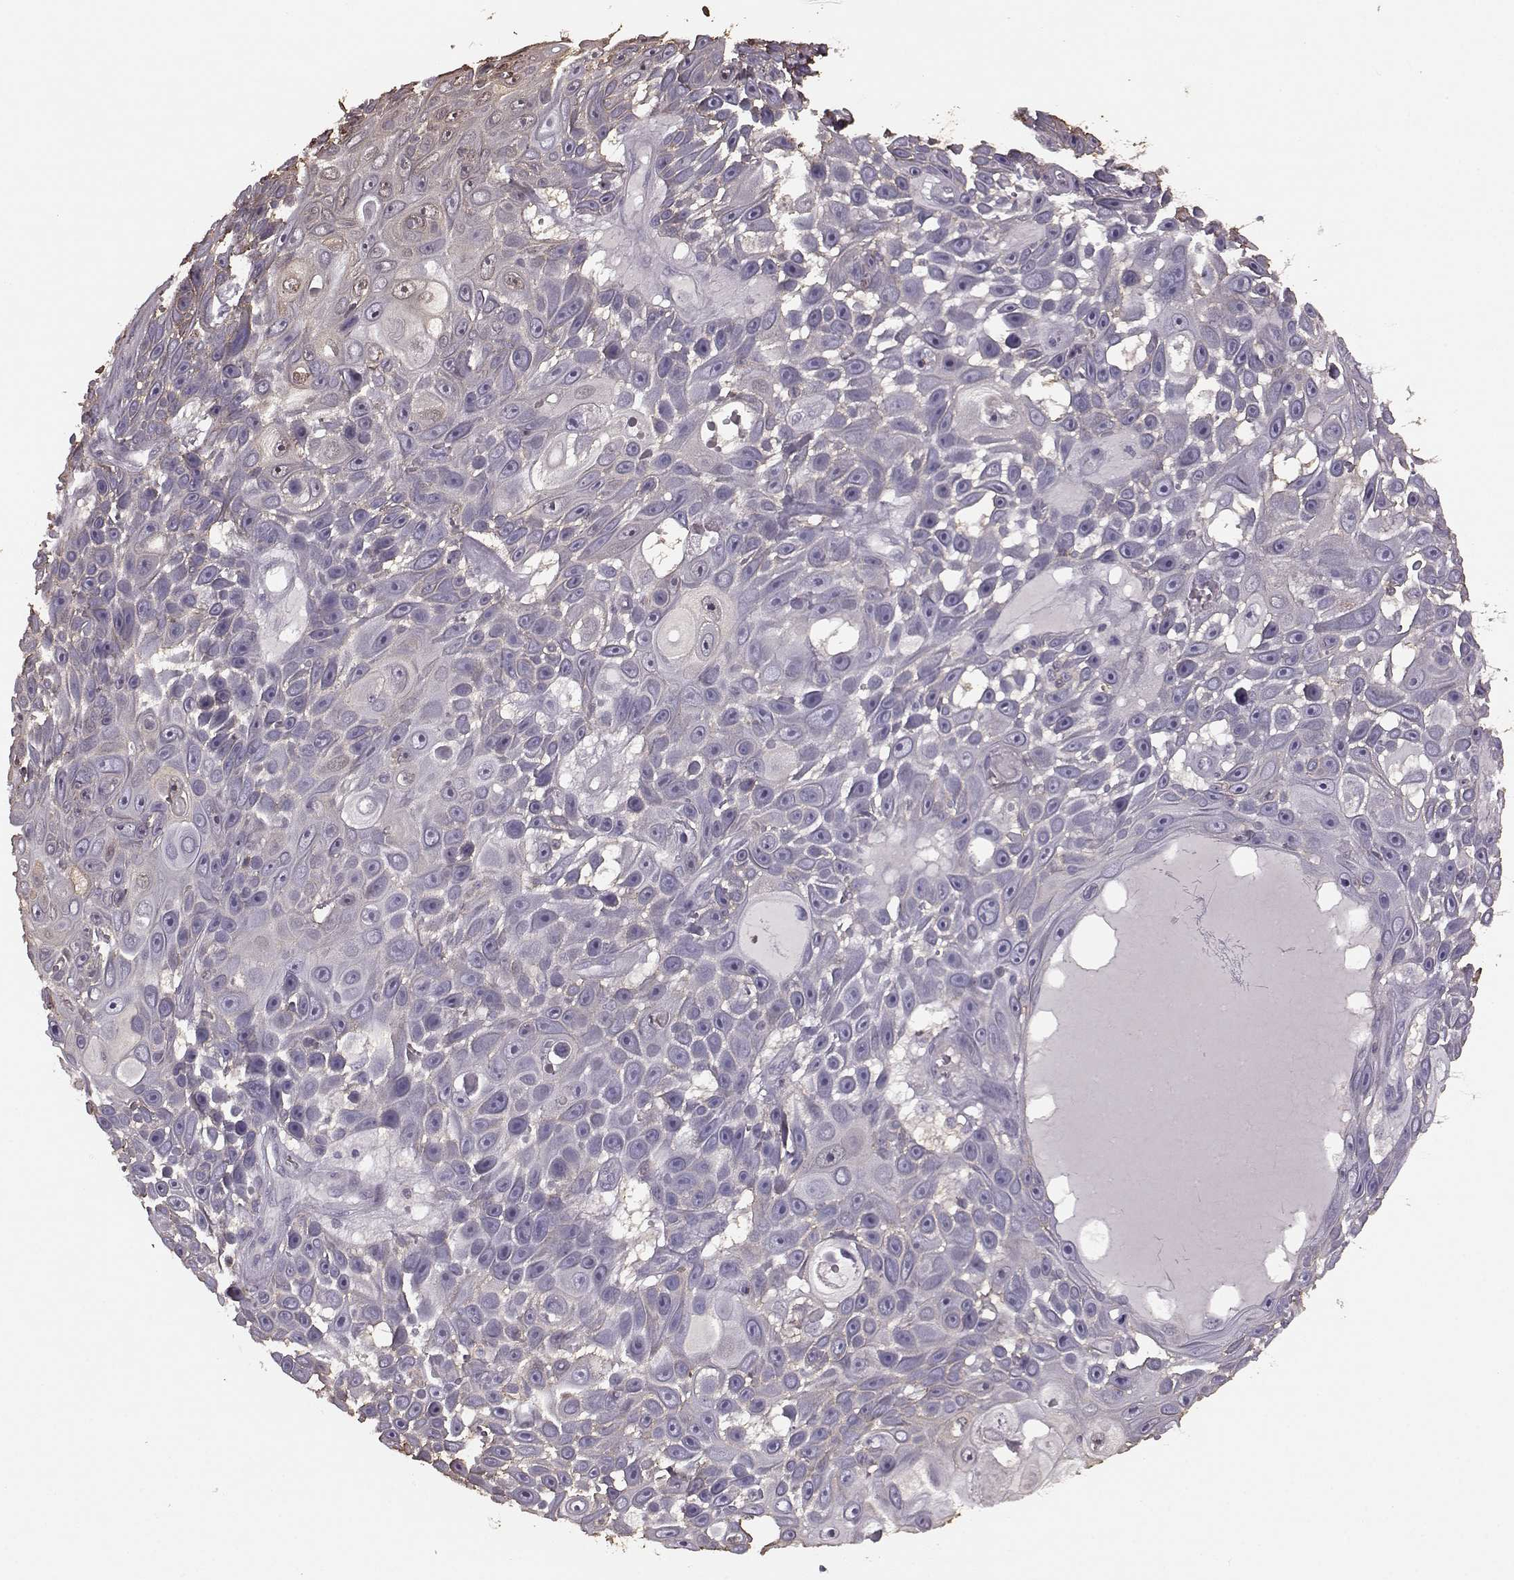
{"staining": {"intensity": "negative", "quantity": "none", "location": "none"}, "tissue": "skin cancer", "cell_type": "Tumor cells", "image_type": "cancer", "snomed": [{"axis": "morphology", "description": "Squamous cell carcinoma, NOS"}, {"axis": "topography", "description": "Skin"}], "caption": "Skin squamous cell carcinoma stained for a protein using immunohistochemistry shows no staining tumor cells.", "gene": "PDCD1", "patient": {"sex": "male", "age": 82}}